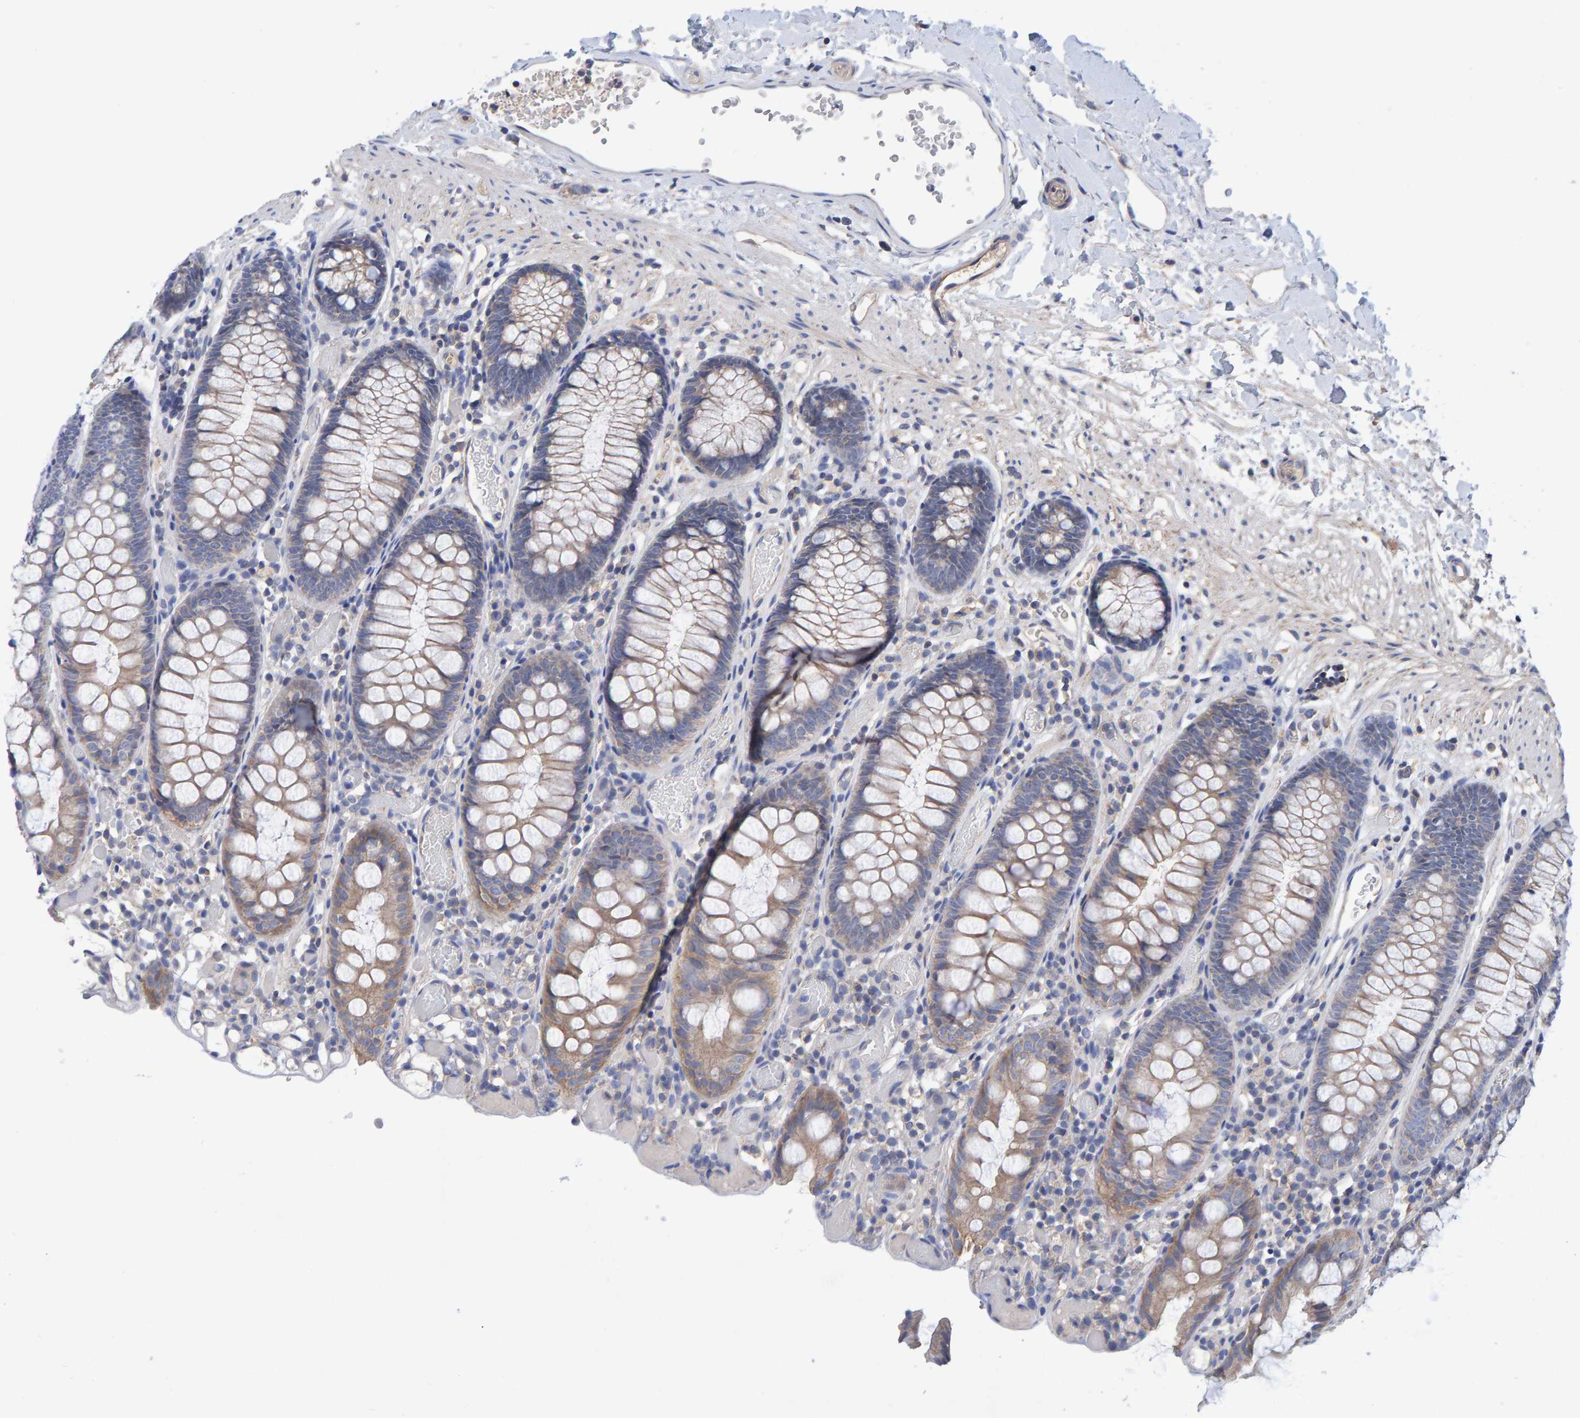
{"staining": {"intensity": "negative", "quantity": "none", "location": "none"}, "tissue": "colon", "cell_type": "Endothelial cells", "image_type": "normal", "snomed": [{"axis": "morphology", "description": "Normal tissue, NOS"}, {"axis": "topography", "description": "Colon"}], "caption": "Human colon stained for a protein using IHC shows no staining in endothelial cells.", "gene": "EFR3A", "patient": {"sex": "male", "age": 14}}